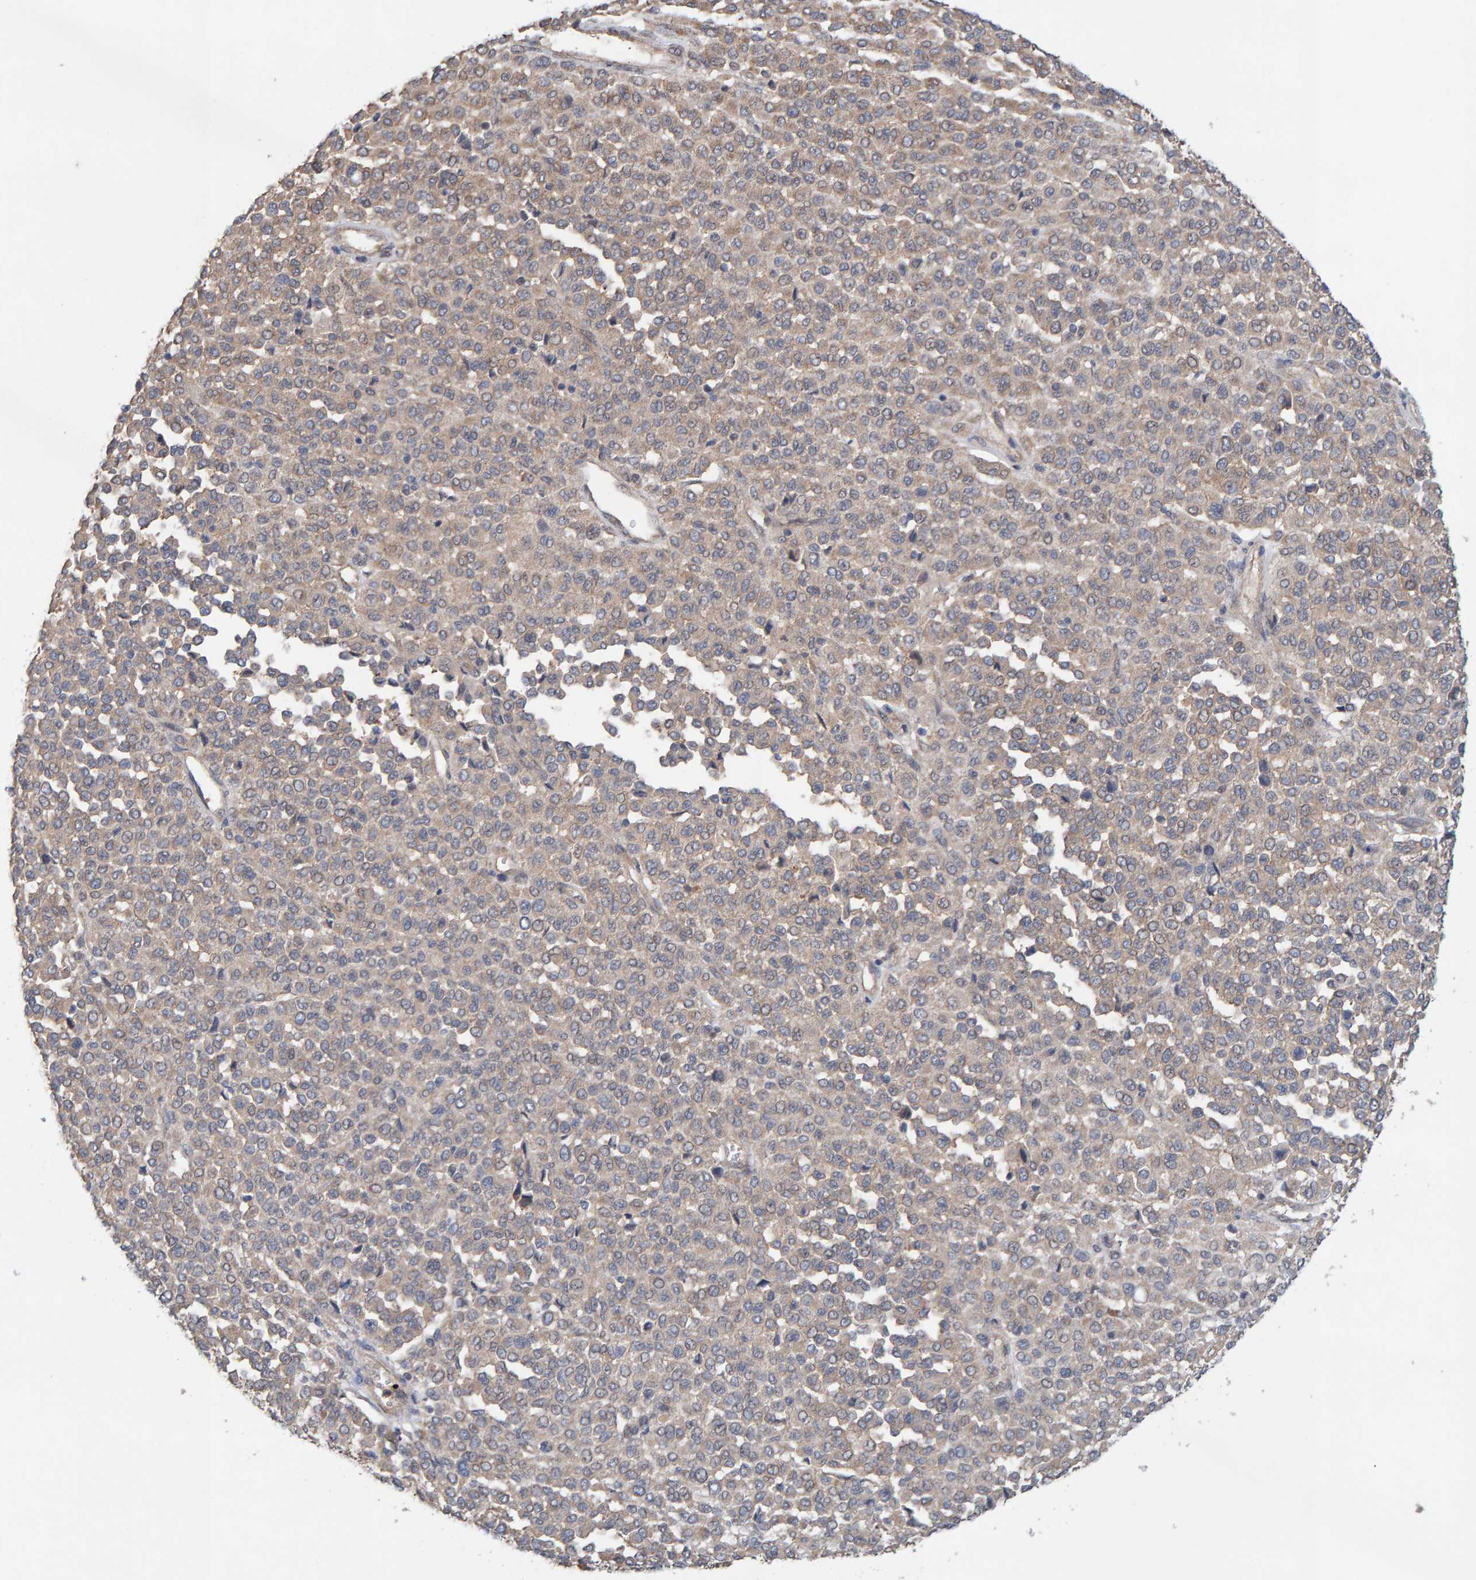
{"staining": {"intensity": "weak", "quantity": "25%-75%", "location": "cytoplasmic/membranous"}, "tissue": "melanoma", "cell_type": "Tumor cells", "image_type": "cancer", "snomed": [{"axis": "morphology", "description": "Malignant melanoma, Metastatic site"}, {"axis": "topography", "description": "Pancreas"}], "caption": "Protein staining displays weak cytoplasmic/membranous expression in about 25%-75% of tumor cells in malignant melanoma (metastatic site).", "gene": "LRSAM1", "patient": {"sex": "female", "age": 30}}